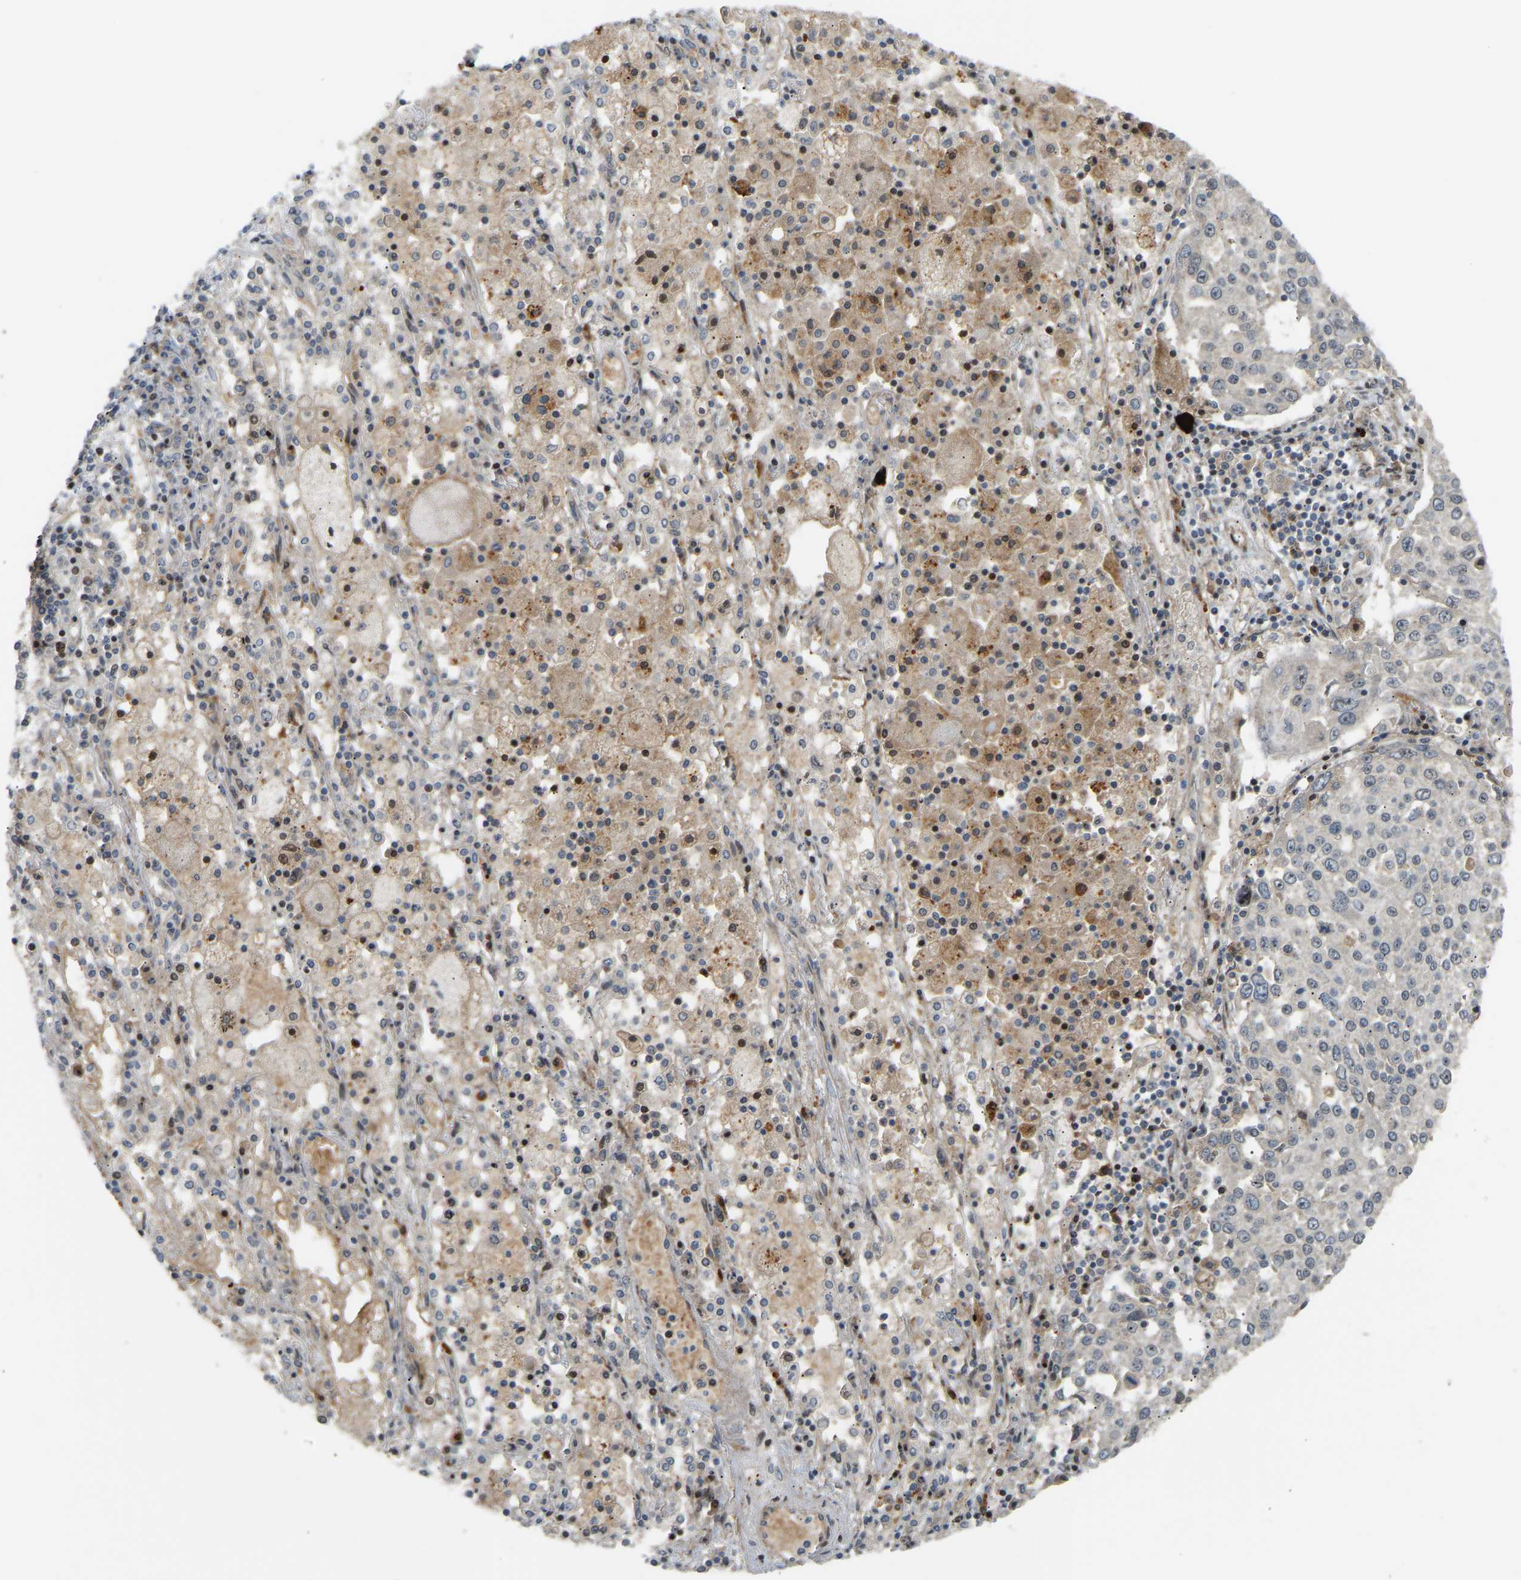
{"staining": {"intensity": "negative", "quantity": "none", "location": "none"}, "tissue": "lung cancer", "cell_type": "Tumor cells", "image_type": "cancer", "snomed": [{"axis": "morphology", "description": "Squamous cell carcinoma, NOS"}, {"axis": "topography", "description": "Lung"}], "caption": "Immunohistochemistry of lung squamous cell carcinoma reveals no staining in tumor cells.", "gene": "POGLUT2", "patient": {"sex": "male", "age": 65}}